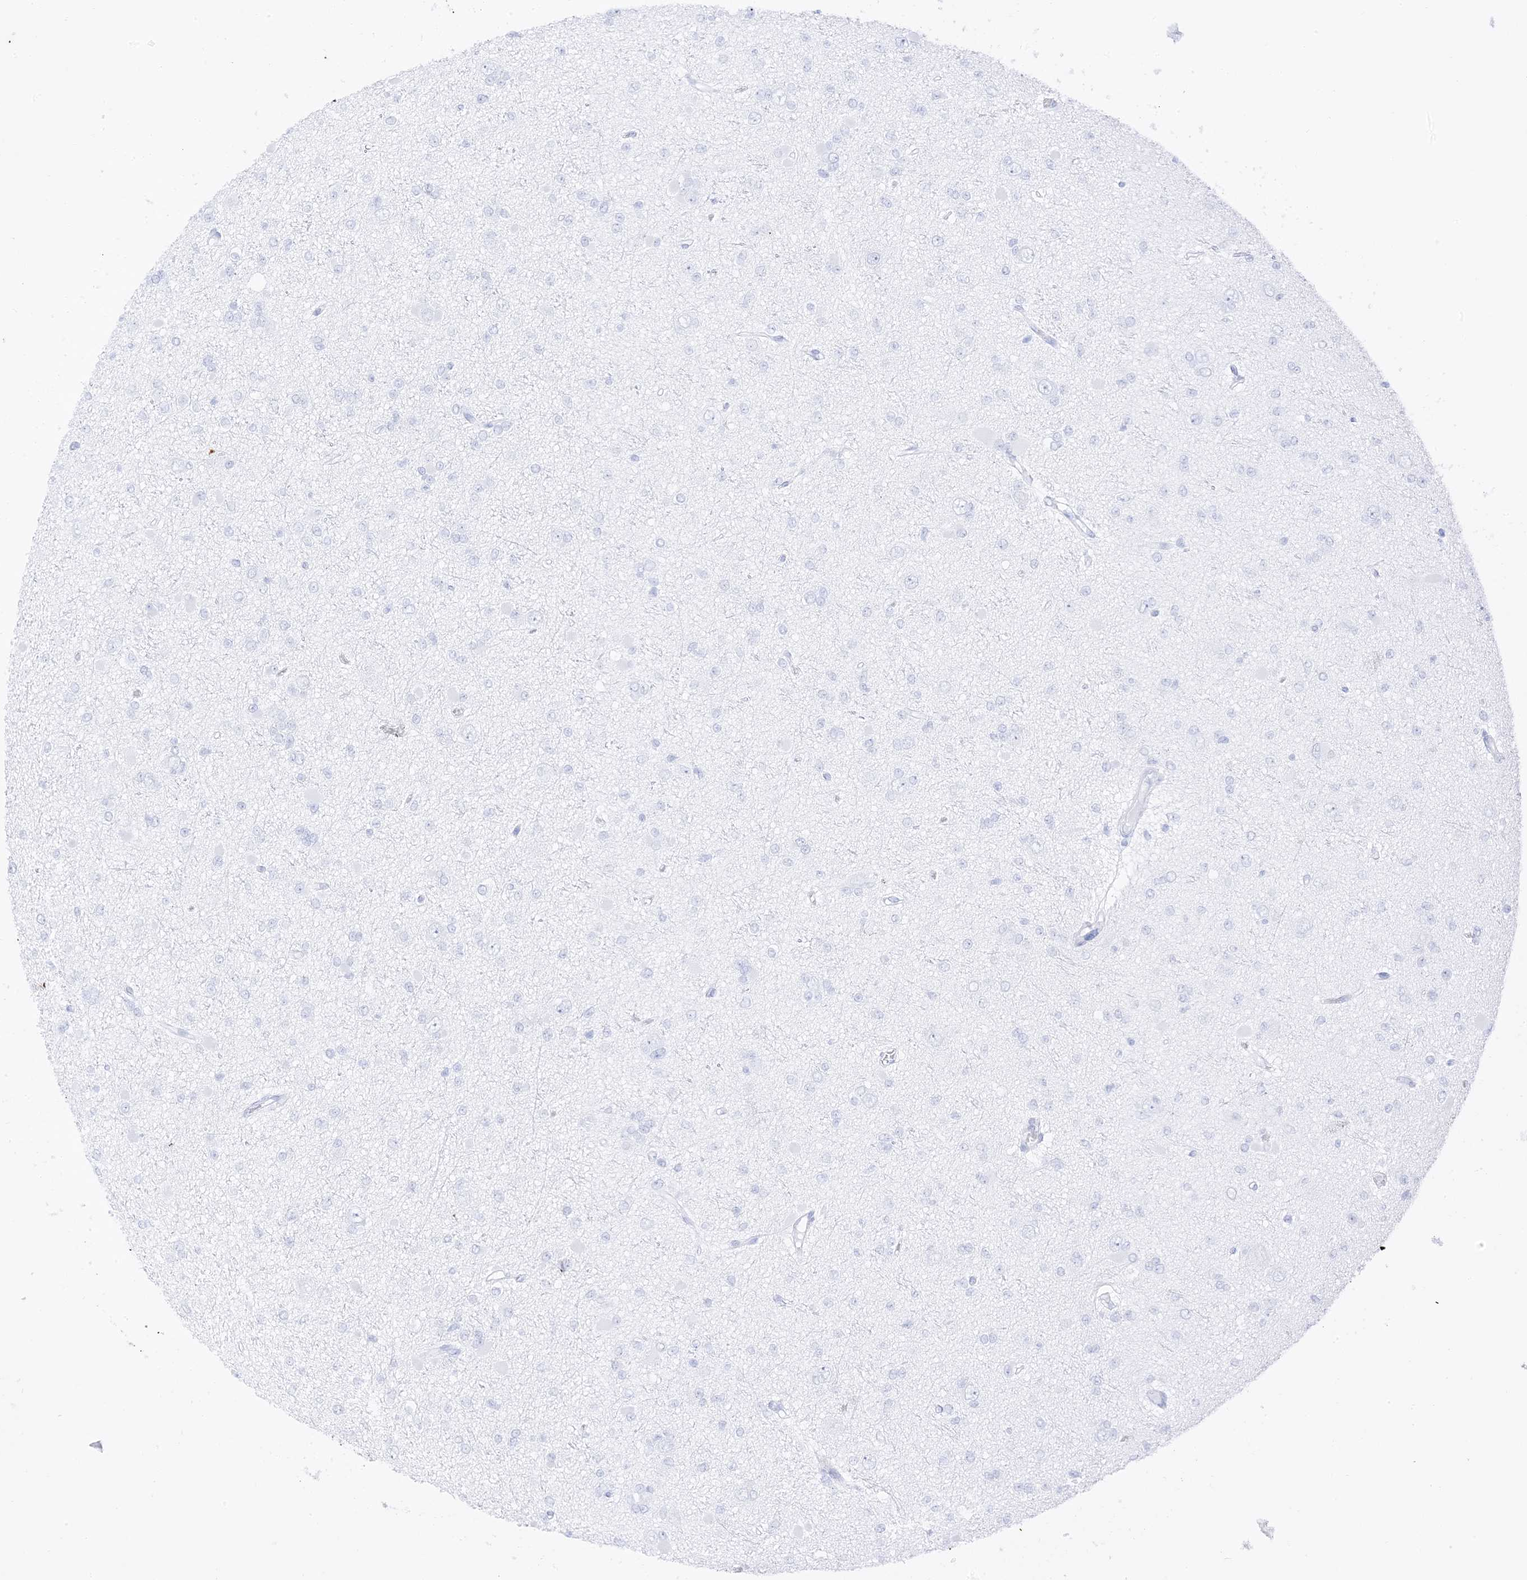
{"staining": {"intensity": "negative", "quantity": "none", "location": "none"}, "tissue": "glioma", "cell_type": "Tumor cells", "image_type": "cancer", "snomed": [{"axis": "morphology", "description": "Glioma, malignant, Low grade"}, {"axis": "topography", "description": "Brain"}], "caption": "Human low-grade glioma (malignant) stained for a protein using IHC displays no expression in tumor cells.", "gene": "RAC1", "patient": {"sex": "female", "age": 22}}